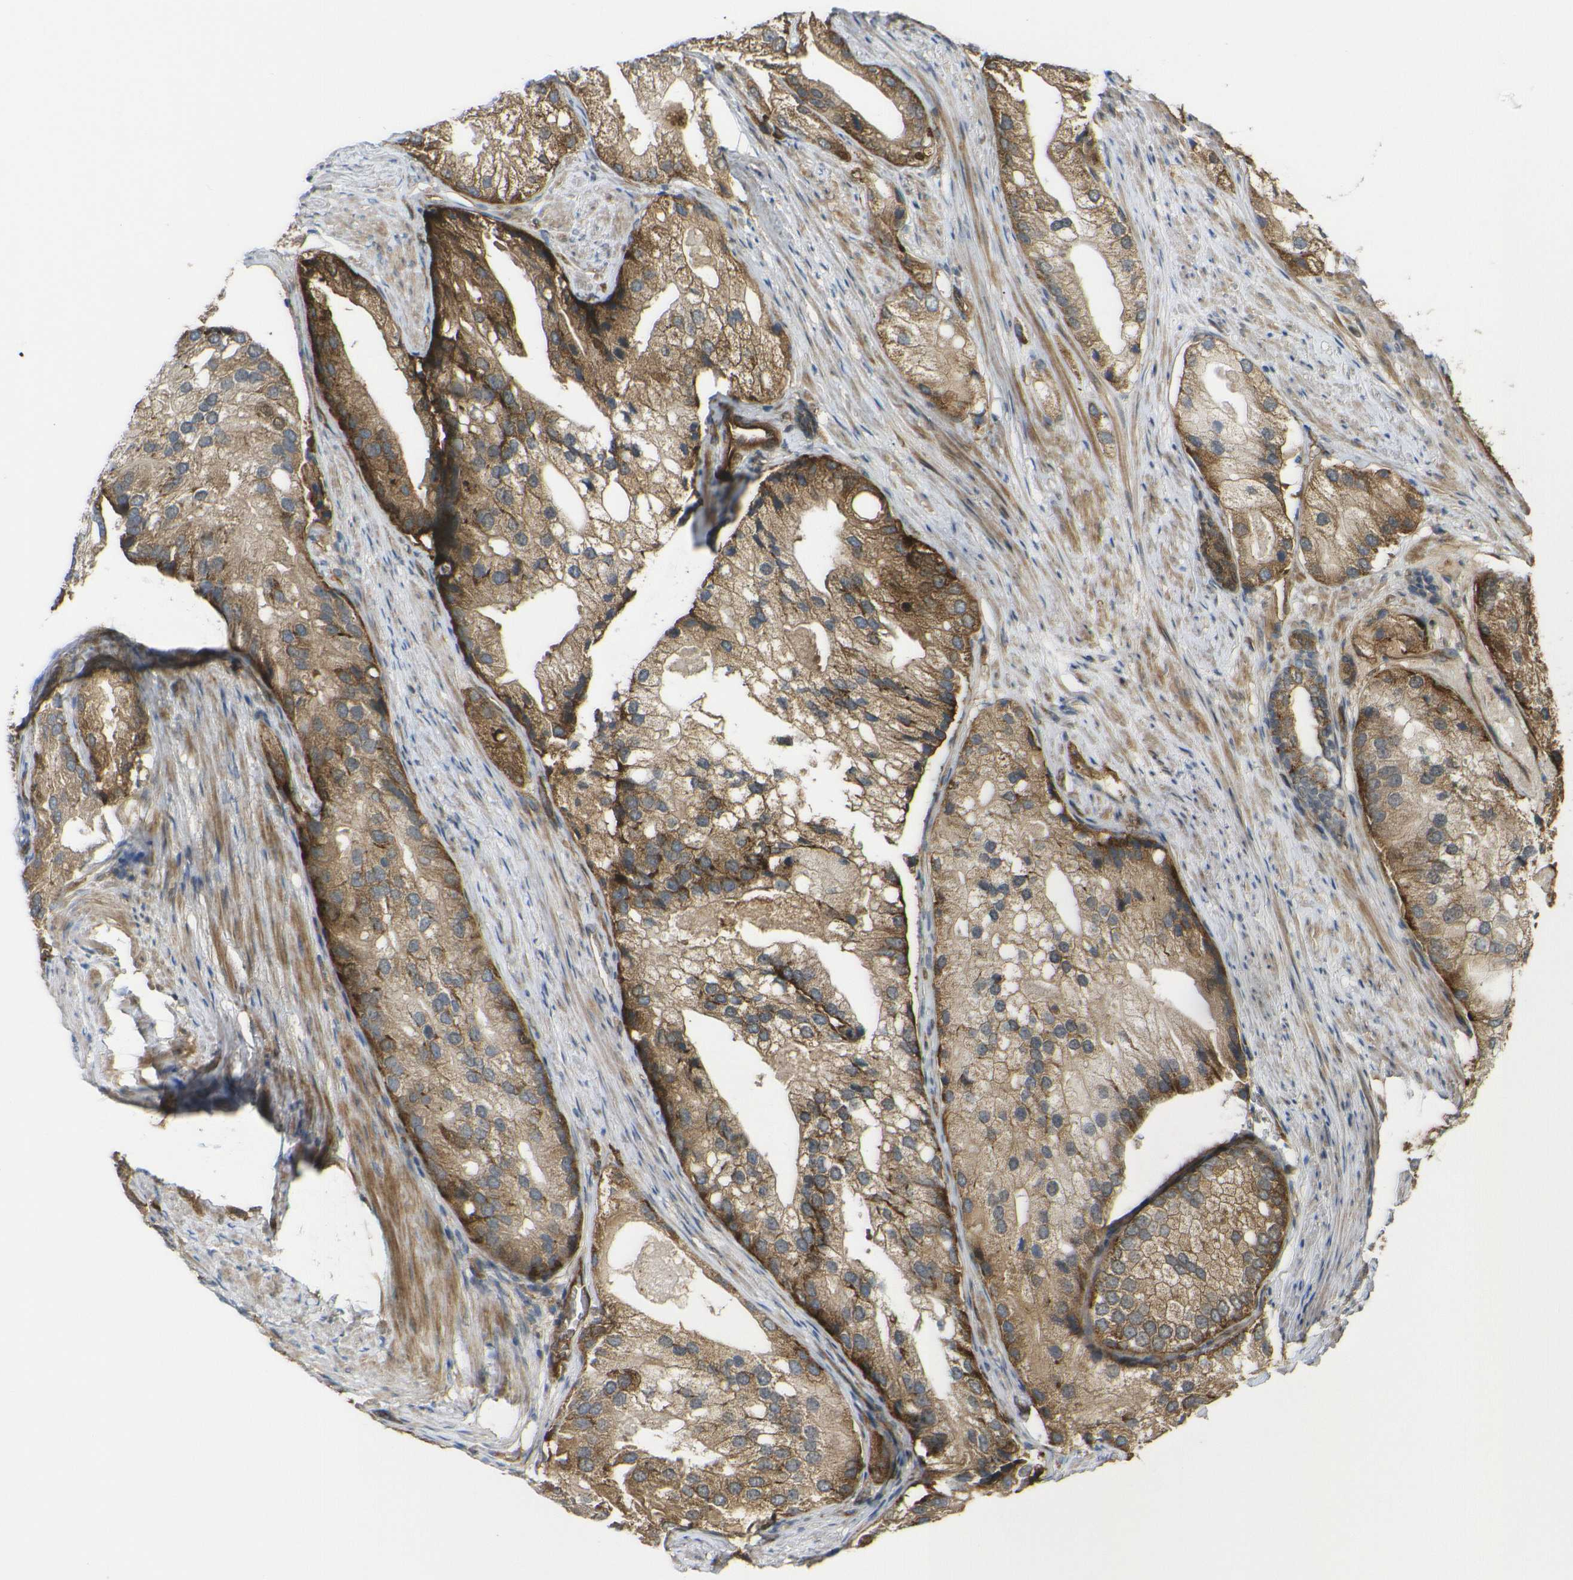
{"staining": {"intensity": "moderate", "quantity": ">75%", "location": "cytoplasmic/membranous"}, "tissue": "prostate cancer", "cell_type": "Tumor cells", "image_type": "cancer", "snomed": [{"axis": "morphology", "description": "Adenocarcinoma, Low grade"}, {"axis": "topography", "description": "Prostate"}], "caption": "The photomicrograph displays immunohistochemical staining of prostate cancer (low-grade adenocarcinoma). There is moderate cytoplasmic/membranous staining is appreciated in about >75% of tumor cells.", "gene": "ECE1", "patient": {"sex": "male", "age": 69}}